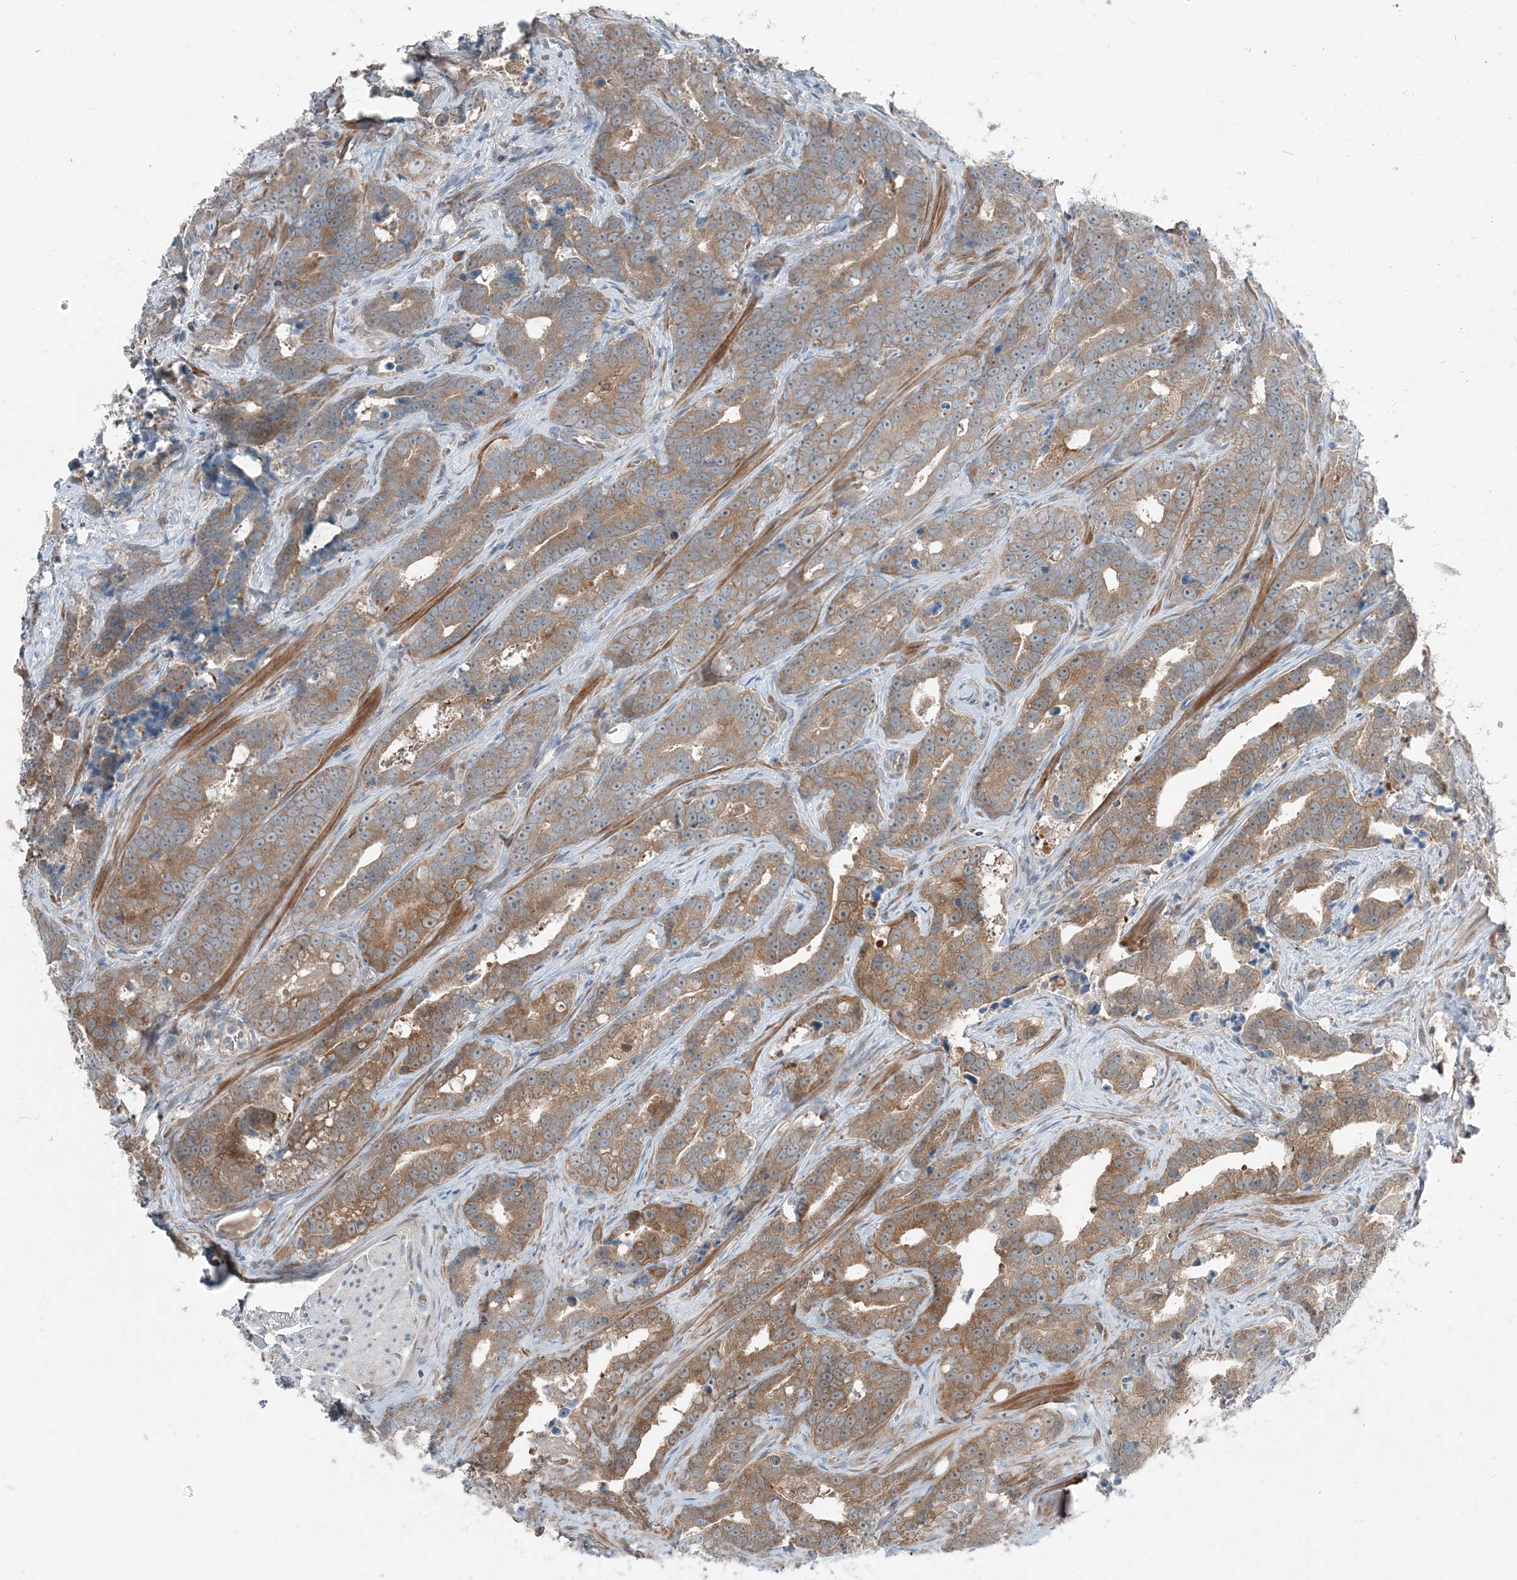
{"staining": {"intensity": "moderate", "quantity": "25%-75%", "location": "cytoplasmic/membranous"}, "tissue": "prostate cancer", "cell_type": "Tumor cells", "image_type": "cancer", "snomed": [{"axis": "morphology", "description": "Adenocarcinoma, High grade"}, {"axis": "topography", "description": "Prostate"}], "caption": "Immunohistochemistry micrograph of prostate cancer stained for a protein (brown), which reveals medium levels of moderate cytoplasmic/membranous positivity in approximately 25%-75% of tumor cells.", "gene": "ARMH1", "patient": {"sex": "male", "age": 62}}